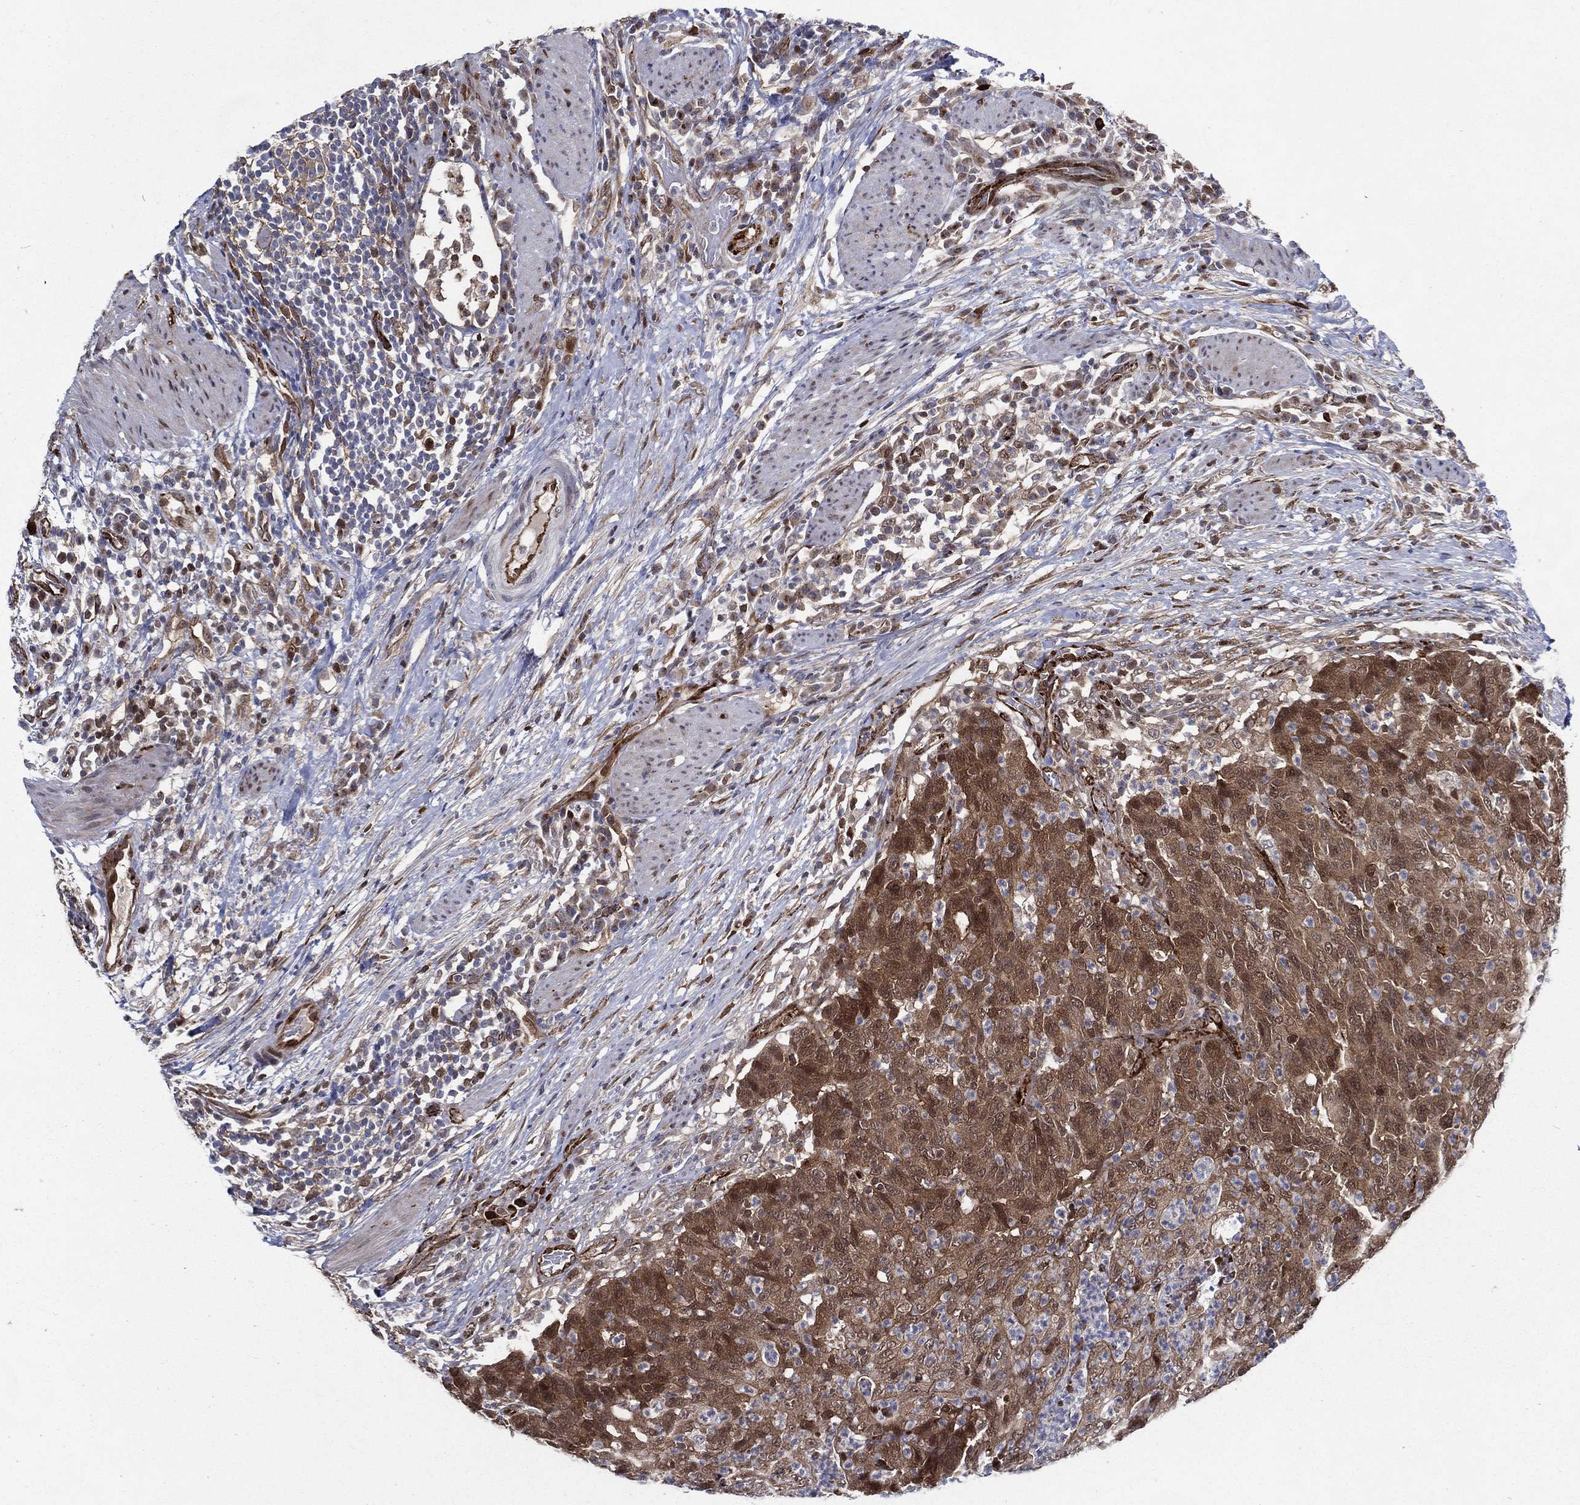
{"staining": {"intensity": "moderate", "quantity": ">75%", "location": "cytoplasmic/membranous"}, "tissue": "colorectal cancer", "cell_type": "Tumor cells", "image_type": "cancer", "snomed": [{"axis": "morphology", "description": "Adenocarcinoma, NOS"}, {"axis": "topography", "description": "Colon"}], "caption": "Colorectal cancer (adenocarcinoma) was stained to show a protein in brown. There is medium levels of moderate cytoplasmic/membranous positivity in about >75% of tumor cells. (IHC, brightfield microscopy, high magnification).", "gene": "ARHGAP11A", "patient": {"sex": "male", "age": 70}}